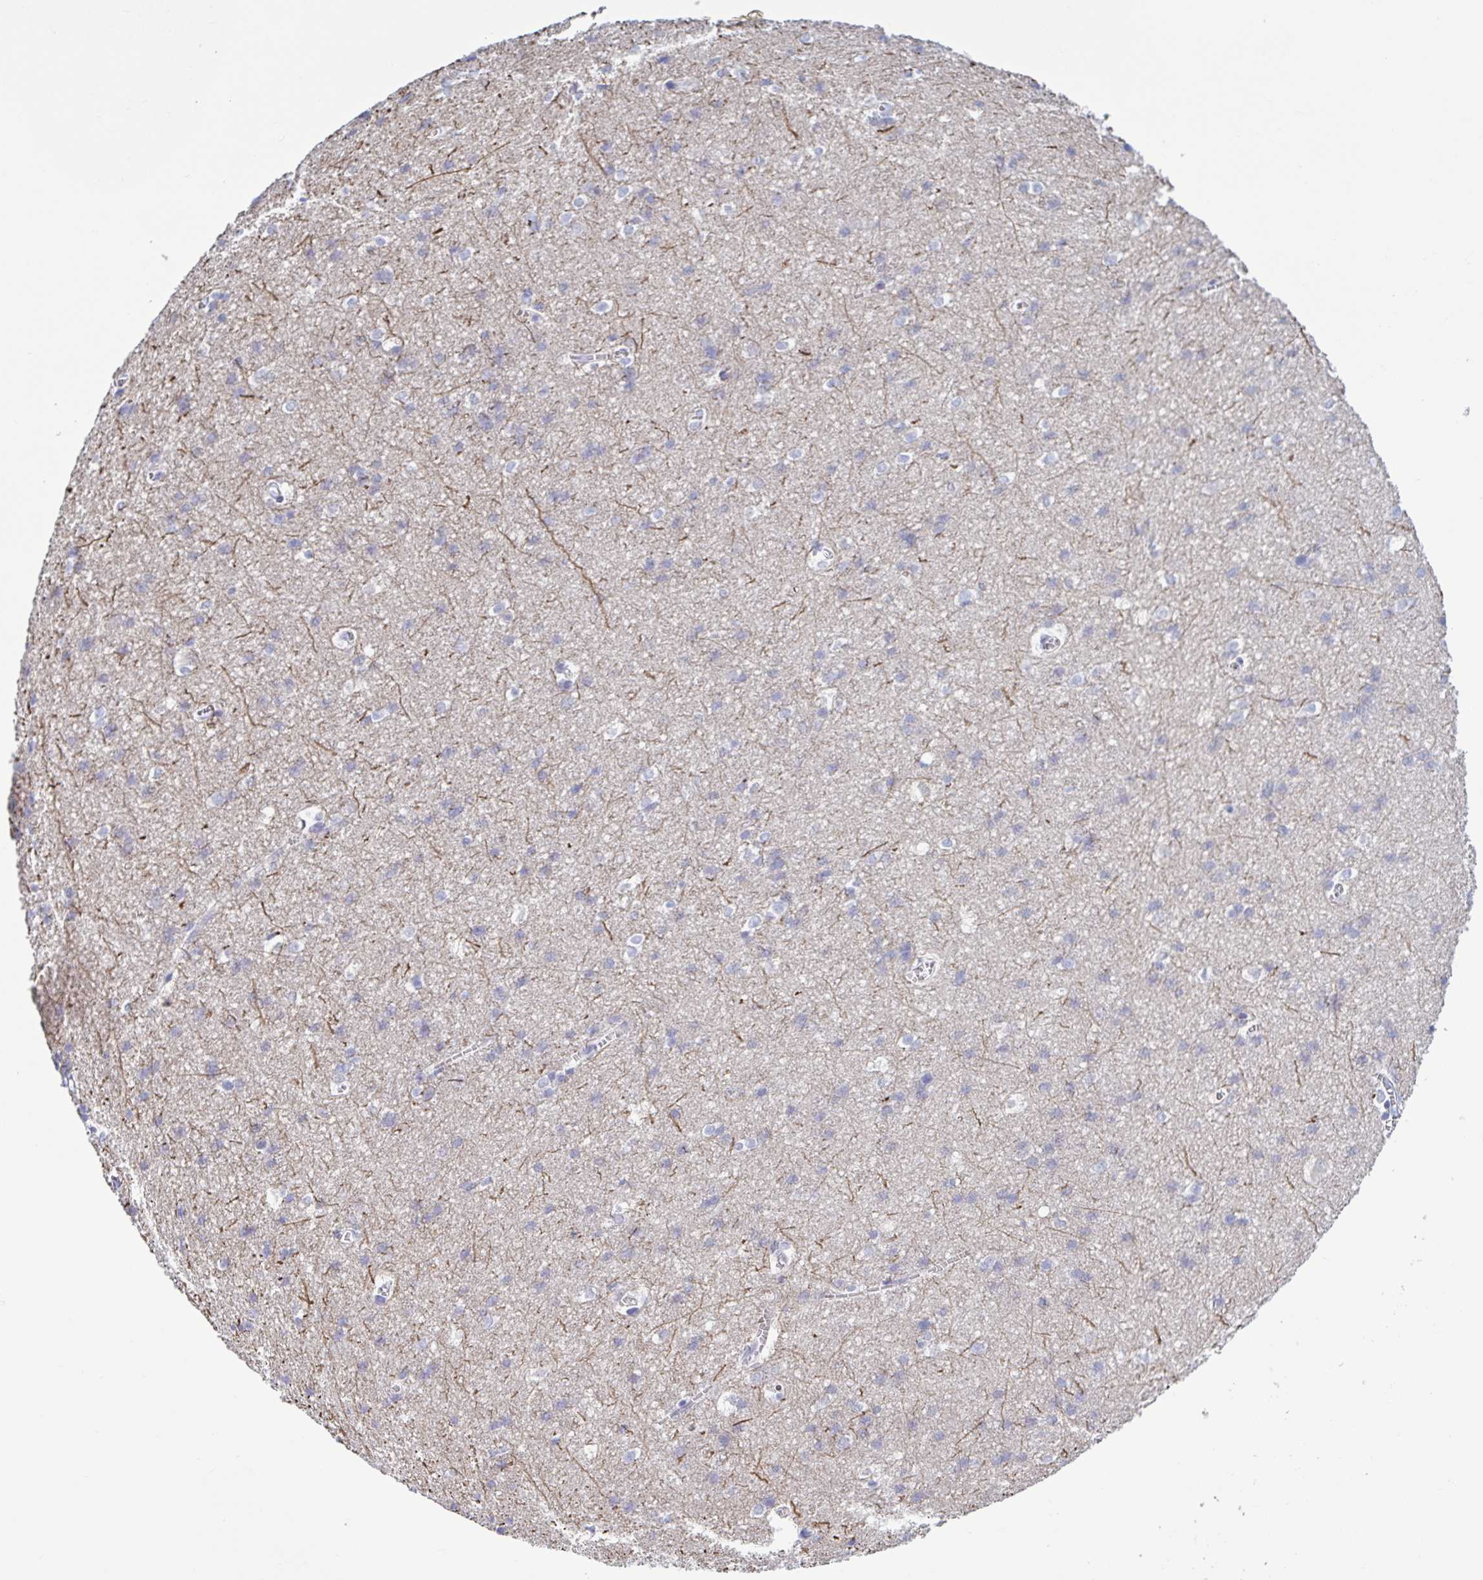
{"staining": {"intensity": "negative", "quantity": "none", "location": "none"}, "tissue": "cerebral cortex", "cell_type": "Endothelial cells", "image_type": "normal", "snomed": [{"axis": "morphology", "description": "Normal tissue, NOS"}, {"axis": "topography", "description": "Cerebral cortex"}], "caption": "Endothelial cells show no significant protein positivity in normal cerebral cortex. (Stains: DAB (3,3'-diaminobenzidine) immunohistochemistry with hematoxylin counter stain, Microscopy: brightfield microscopy at high magnification).", "gene": "TNNI2", "patient": {"sex": "male", "age": 37}}